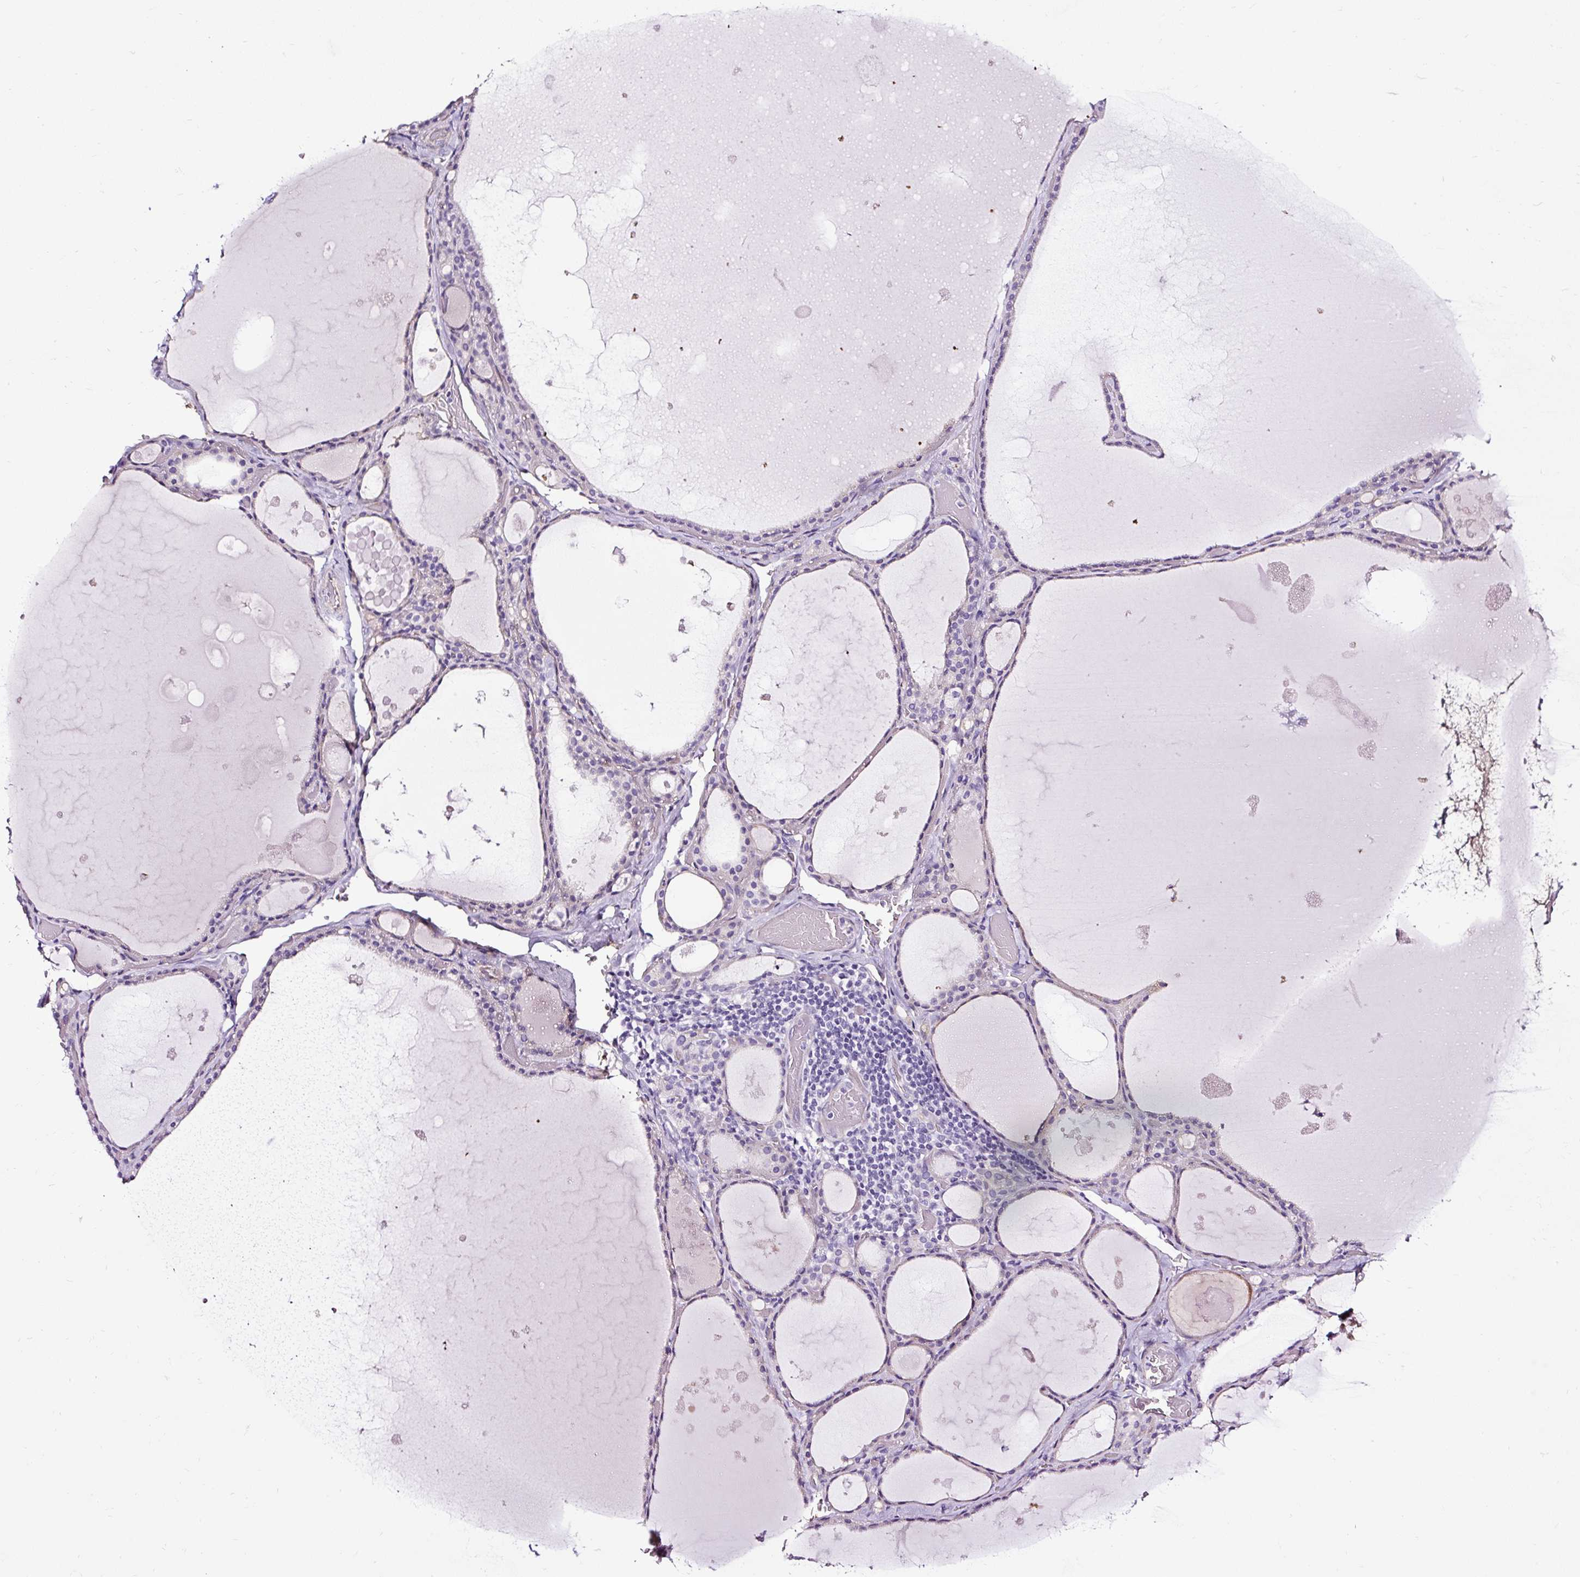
{"staining": {"intensity": "negative", "quantity": "none", "location": "none"}, "tissue": "thyroid gland", "cell_type": "Glandular cells", "image_type": "normal", "snomed": [{"axis": "morphology", "description": "Normal tissue, NOS"}, {"axis": "topography", "description": "Thyroid gland"}], "caption": "IHC histopathology image of benign thyroid gland stained for a protein (brown), which shows no staining in glandular cells. (DAB (3,3'-diaminobenzidine) IHC visualized using brightfield microscopy, high magnification).", "gene": "SLC7A8", "patient": {"sex": "male", "age": 56}}